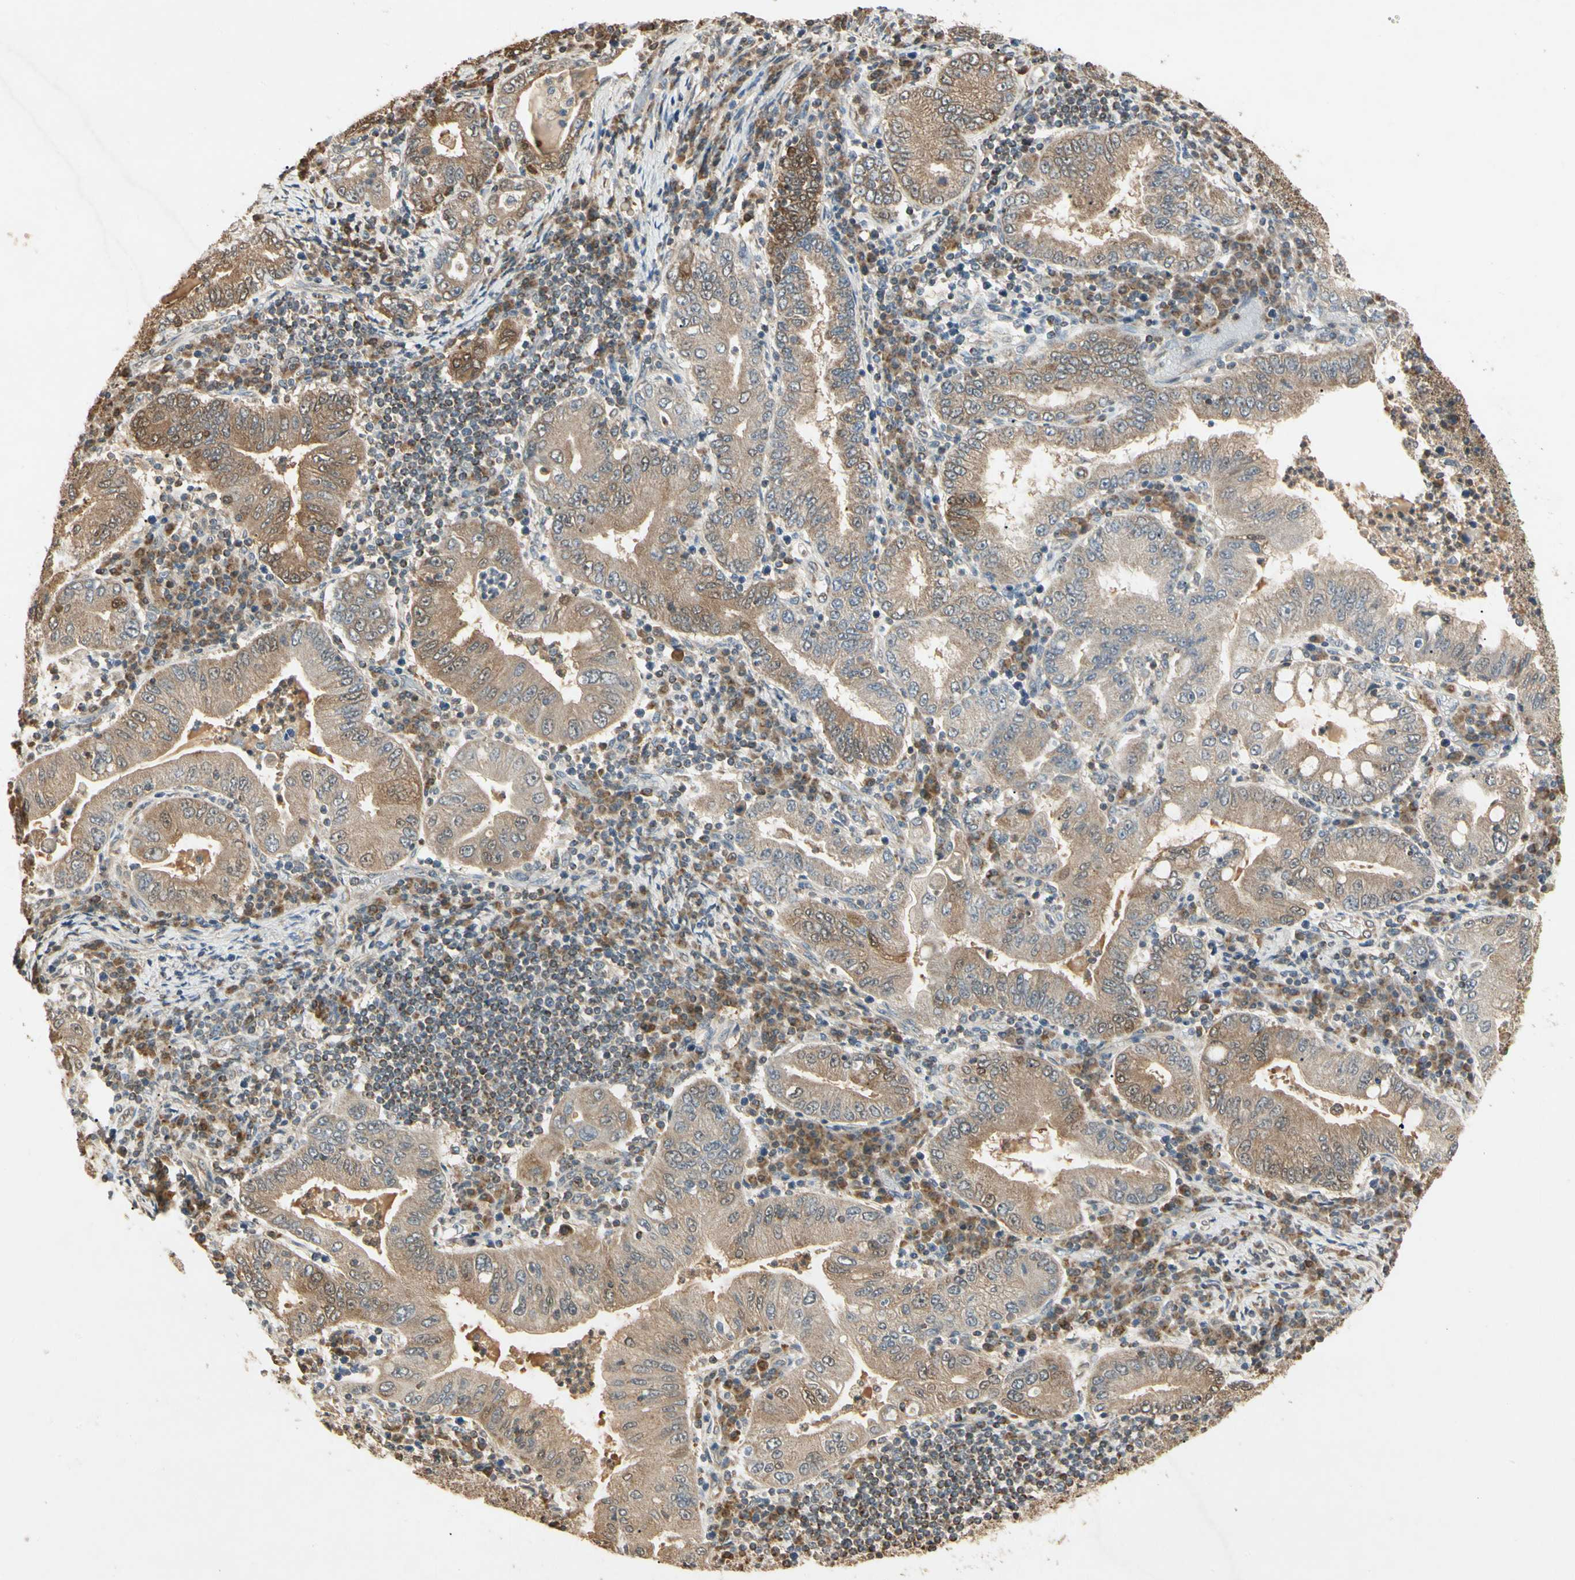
{"staining": {"intensity": "weak", "quantity": ">75%", "location": "cytoplasmic/membranous"}, "tissue": "stomach cancer", "cell_type": "Tumor cells", "image_type": "cancer", "snomed": [{"axis": "morphology", "description": "Normal tissue, NOS"}, {"axis": "morphology", "description": "Adenocarcinoma, NOS"}, {"axis": "topography", "description": "Esophagus"}, {"axis": "topography", "description": "Stomach, upper"}, {"axis": "topography", "description": "Peripheral nerve tissue"}], "caption": "Stomach adenocarcinoma stained with IHC shows weak cytoplasmic/membranous staining in about >75% of tumor cells.", "gene": "PRDX5", "patient": {"sex": "male", "age": 62}}